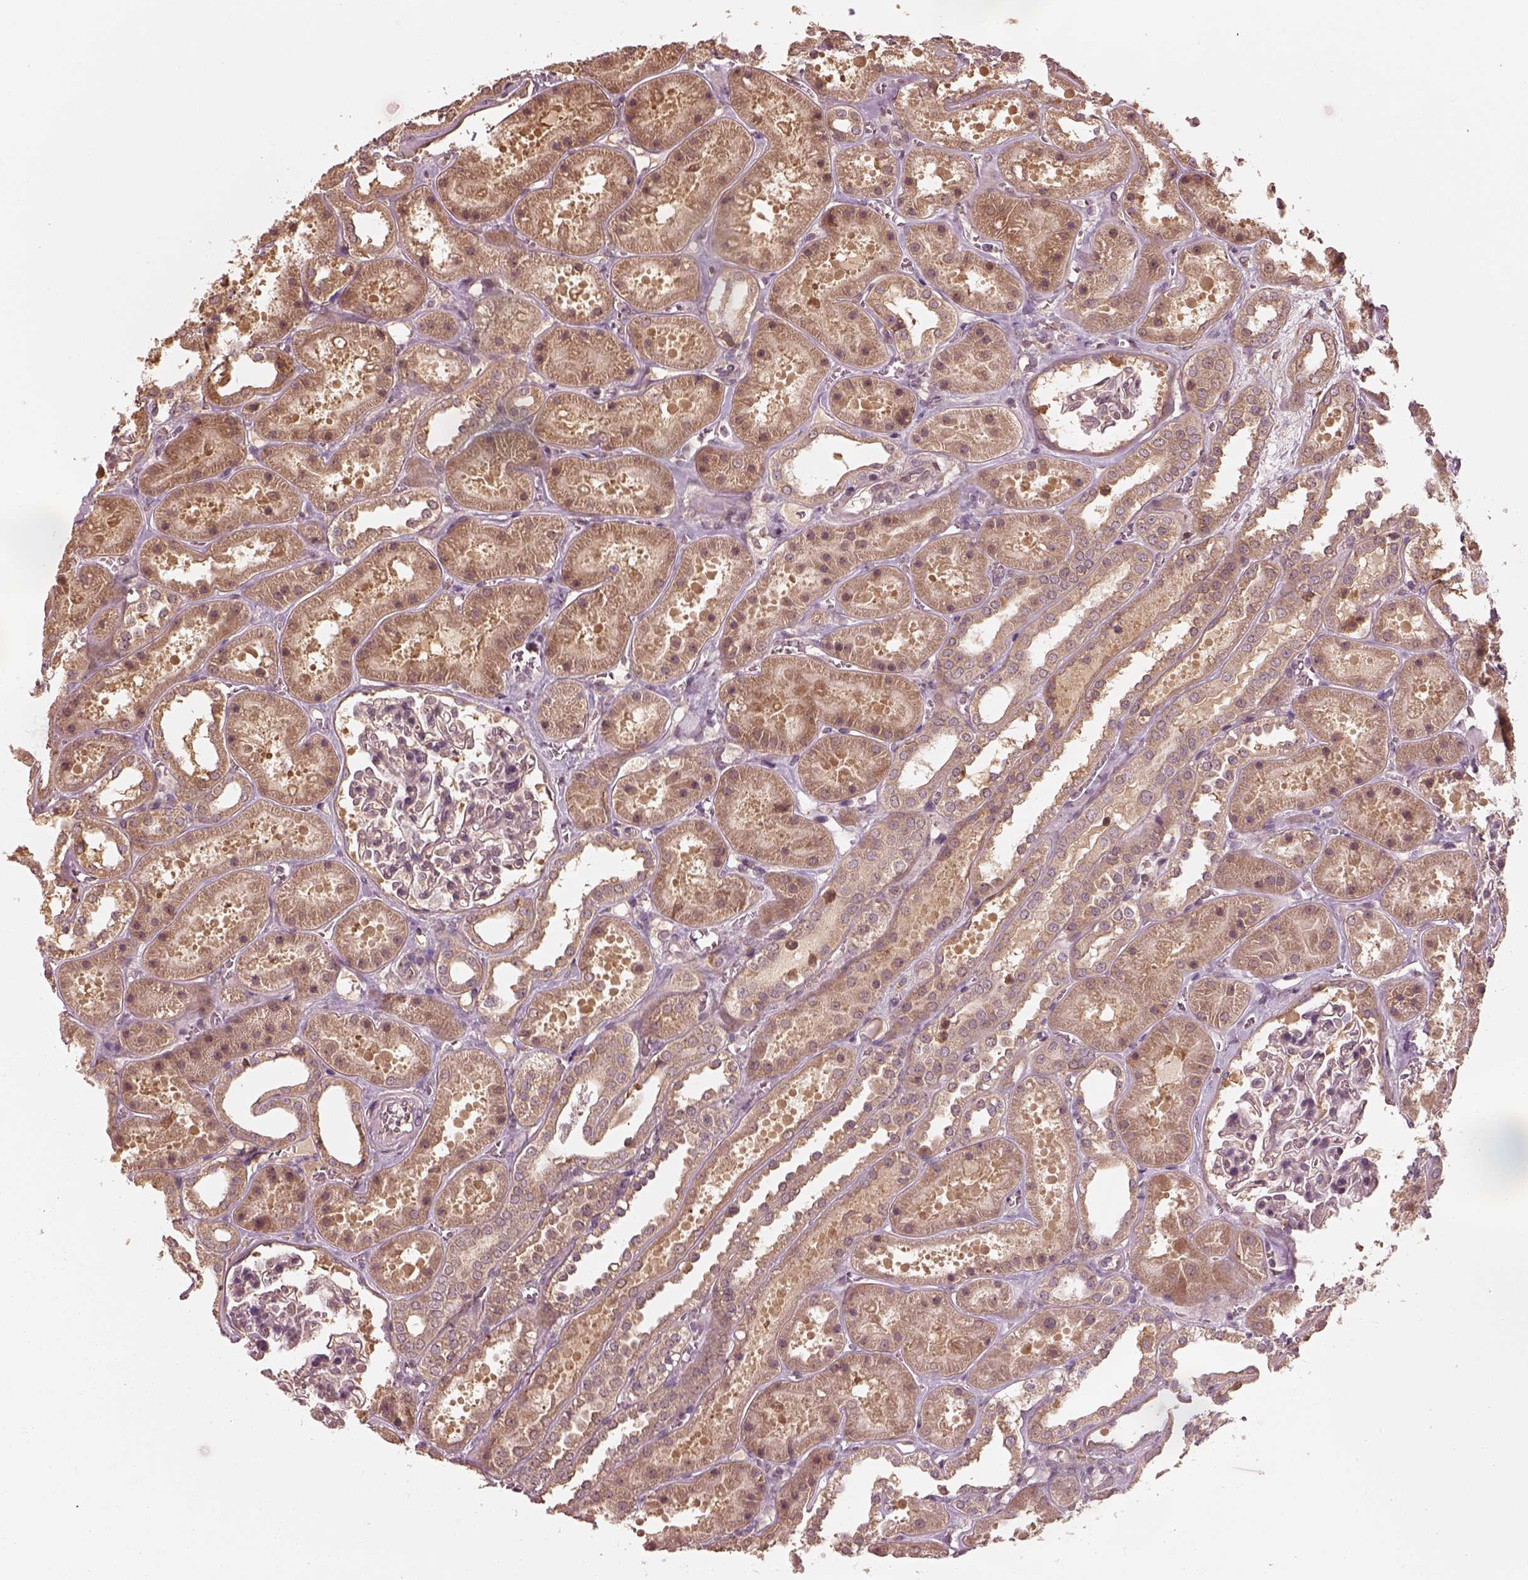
{"staining": {"intensity": "negative", "quantity": "none", "location": "none"}, "tissue": "kidney", "cell_type": "Cells in glomeruli", "image_type": "normal", "snomed": [{"axis": "morphology", "description": "Normal tissue, NOS"}, {"axis": "topography", "description": "Kidney"}], "caption": "This is a micrograph of immunohistochemistry (IHC) staining of normal kidney, which shows no staining in cells in glomeruli.", "gene": "RPS5", "patient": {"sex": "female", "age": 41}}